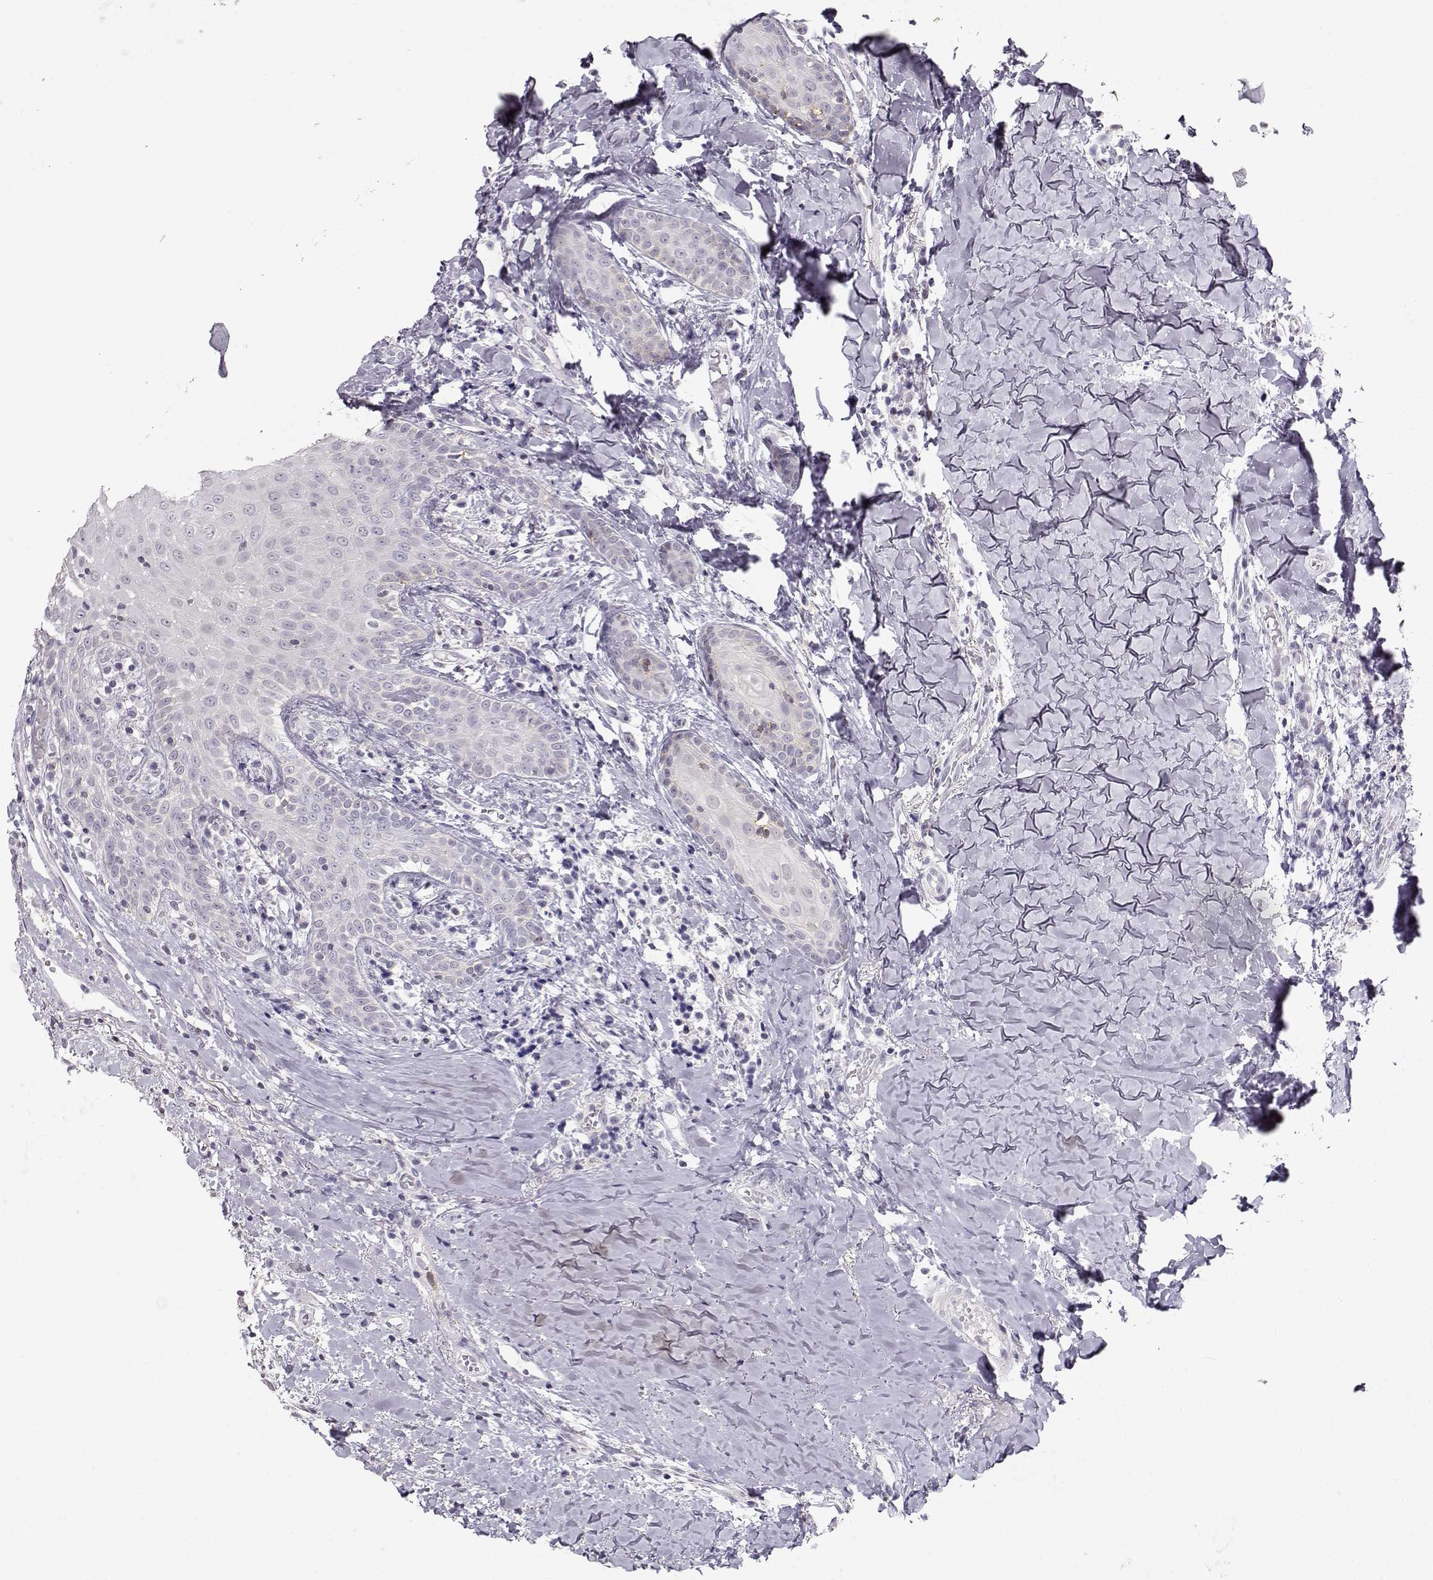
{"staining": {"intensity": "negative", "quantity": "none", "location": "none"}, "tissue": "head and neck cancer", "cell_type": "Tumor cells", "image_type": "cancer", "snomed": [{"axis": "morphology", "description": "Normal tissue, NOS"}, {"axis": "morphology", "description": "Squamous cell carcinoma, NOS"}, {"axis": "topography", "description": "Oral tissue"}, {"axis": "topography", "description": "Salivary gland"}, {"axis": "topography", "description": "Head-Neck"}], "caption": "Immunohistochemistry (IHC) photomicrograph of human head and neck cancer stained for a protein (brown), which demonstrates no positivity in tumor cells. (Brightfield microscopy of DAB immunohistochemistry (IHC) at high magnification).", "gene": "TEPP", "patient": {"sex": "female", "age": 62}}